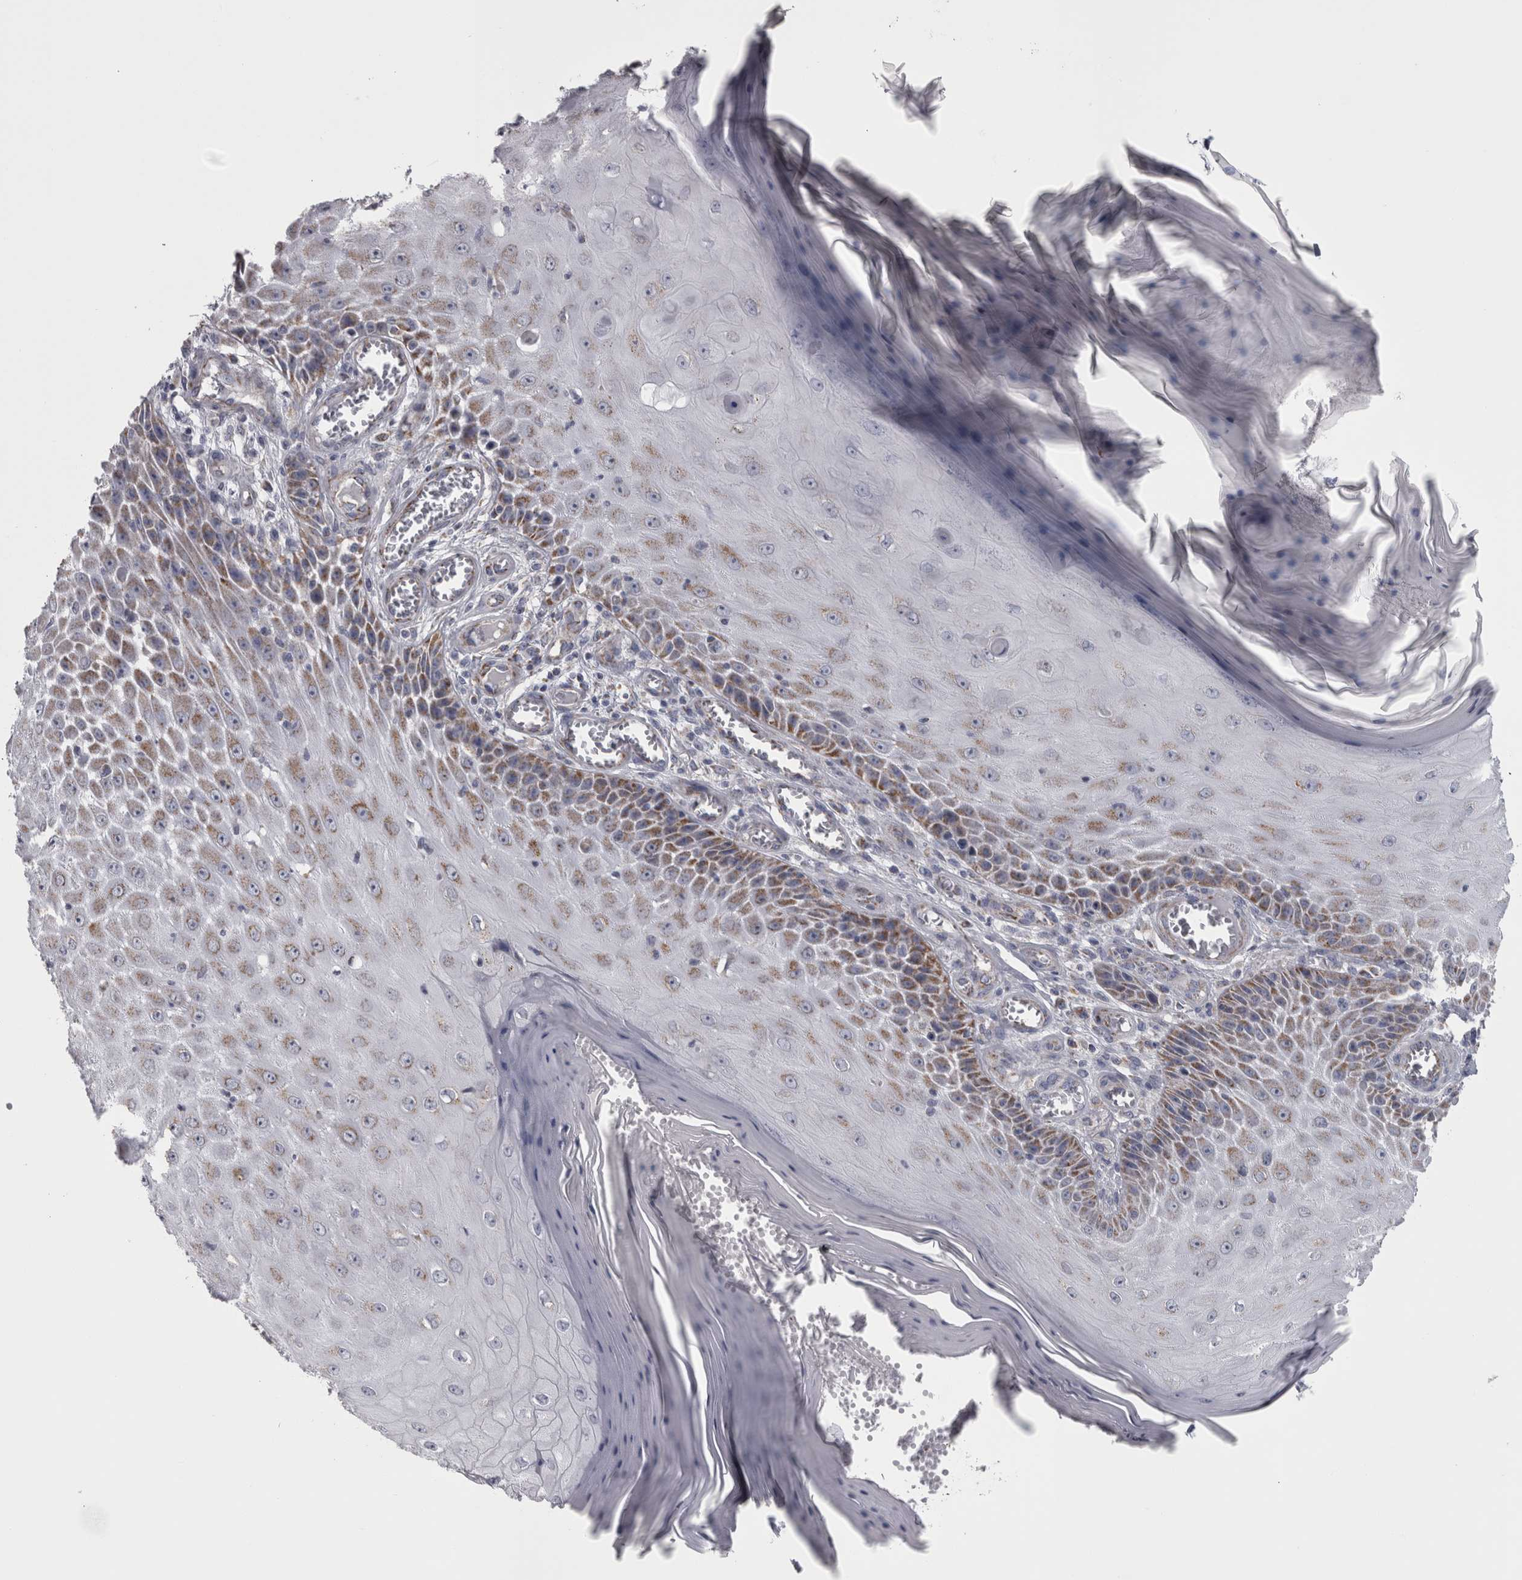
{"staining": {"intensity": "moderate", "quantity": "25%-75%", "location": "cytoplasmic/membranous"}, "tissue": "skin cancer", "cell_type": "Tumor cells", "image_type": "cancer", "snomed": [{"axis": "morphology", "description": "Squamous cell carcinoma, NOS"}, {"axis": "topography", "description": "Skin"}], "caption": "Protein expression analysis of human skin cancer reveals moderate cytoplasmic/membranous expression in about 25%-75% of tumor cells.", "gene": "DBT", "patient": {"sex": "female", "age": 73}}